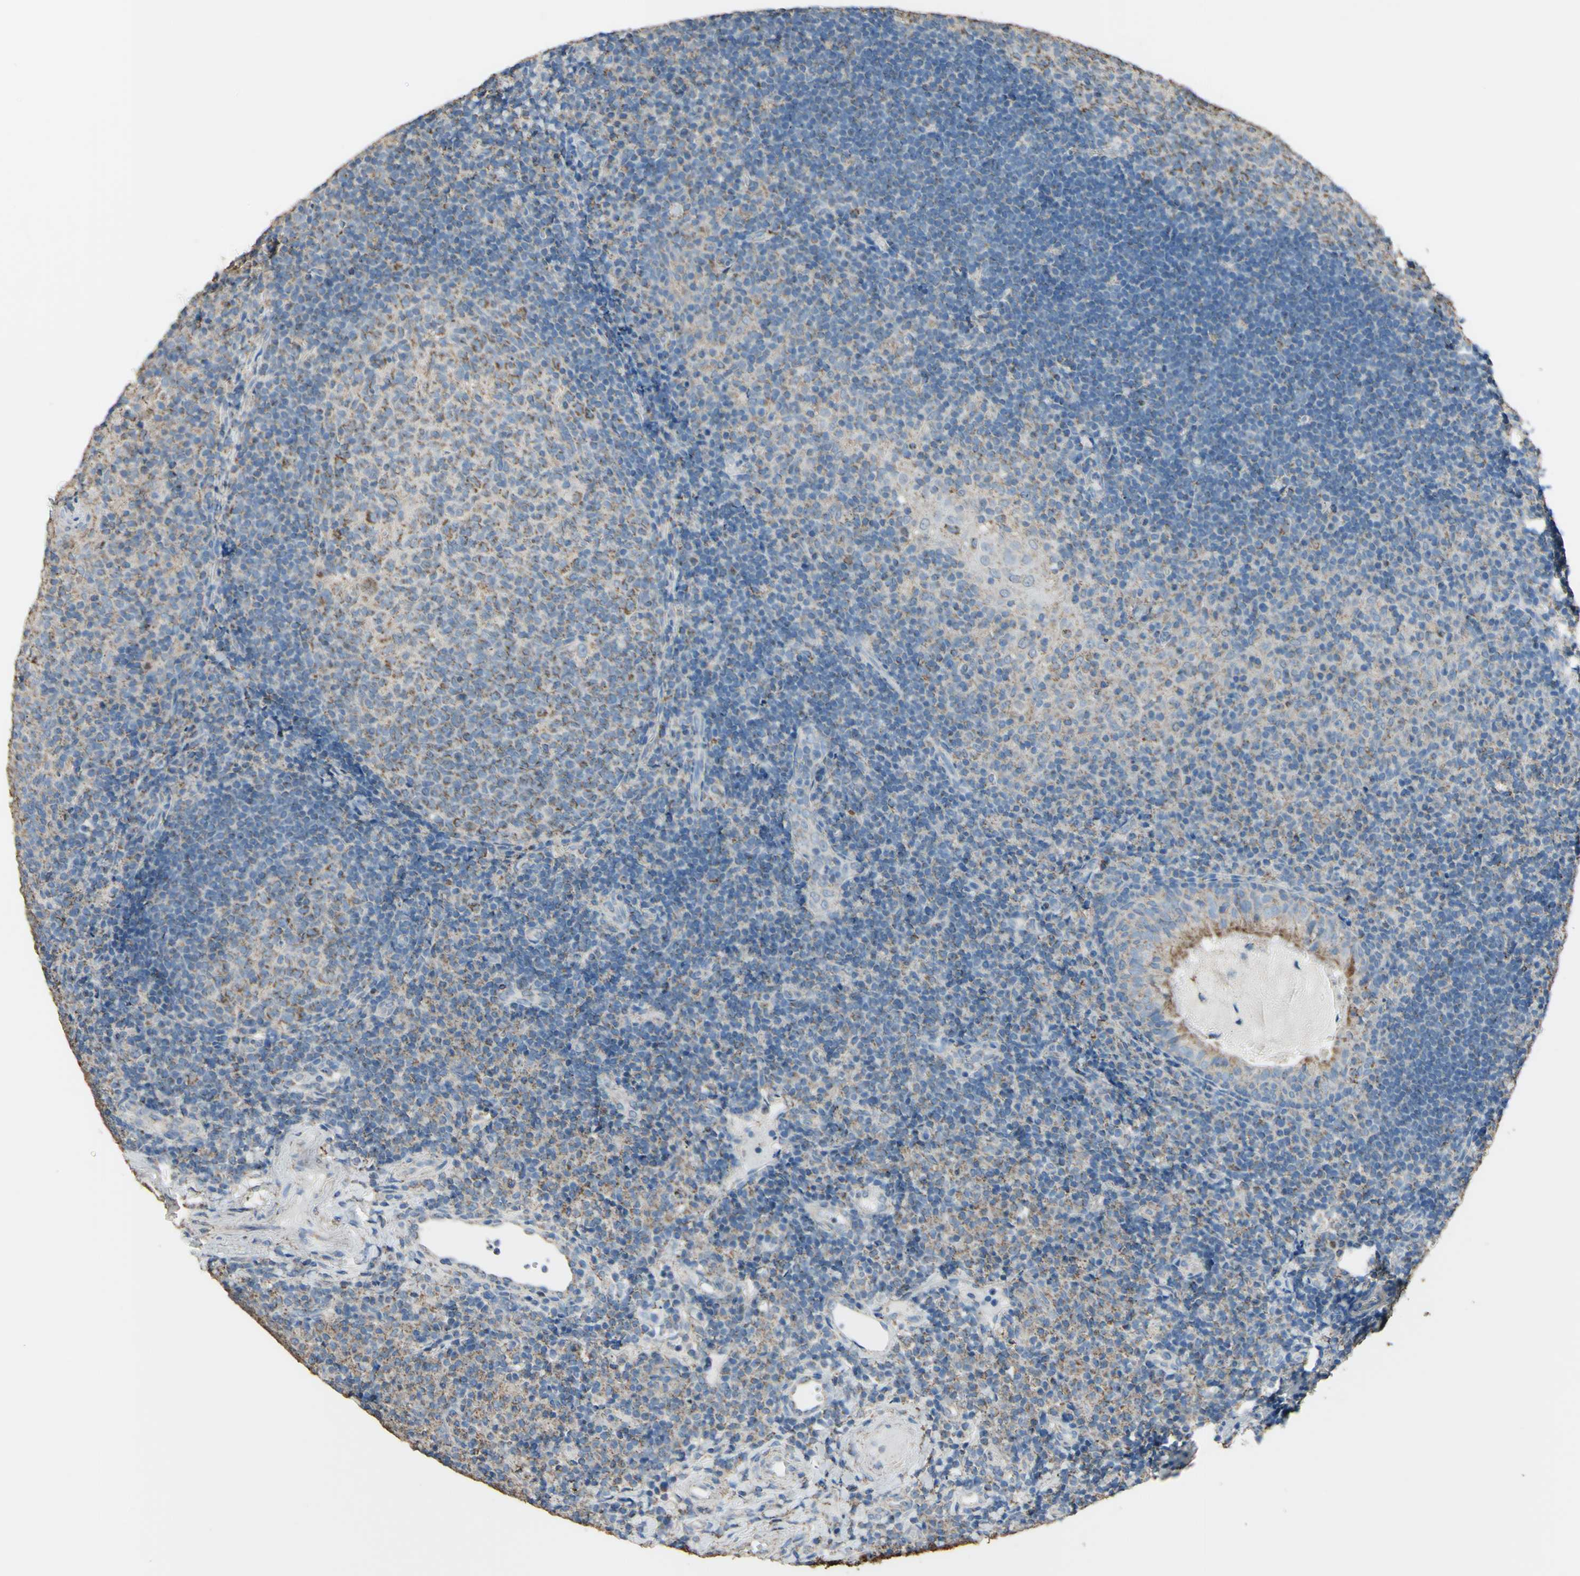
{"staining": {"intensity": "moderate", "quantity": "25%-75%", "location": "cytoplasmic/membranous"}, "tissue": "tonsil", "cell_type": "Germinal center cells", "image_type": "normal", "snomed": [{"axis": "morphology", "description": "Normal tissue, NOS"}, {"axis": "topography", "description": "Tonsil"}], "caption": "Immunohistochemical staining of normal human tonsil displays medium levels of moderate cytoplasmic/membranous expression in about 25%-75% of germinal center cells. The staining was performed using DAB, with brown indicating positive protein expression. Nuclei are stained blue with hematoxylin.", "gene": "CMKLR2", "patient": {"sex": "female", "age": 40}}